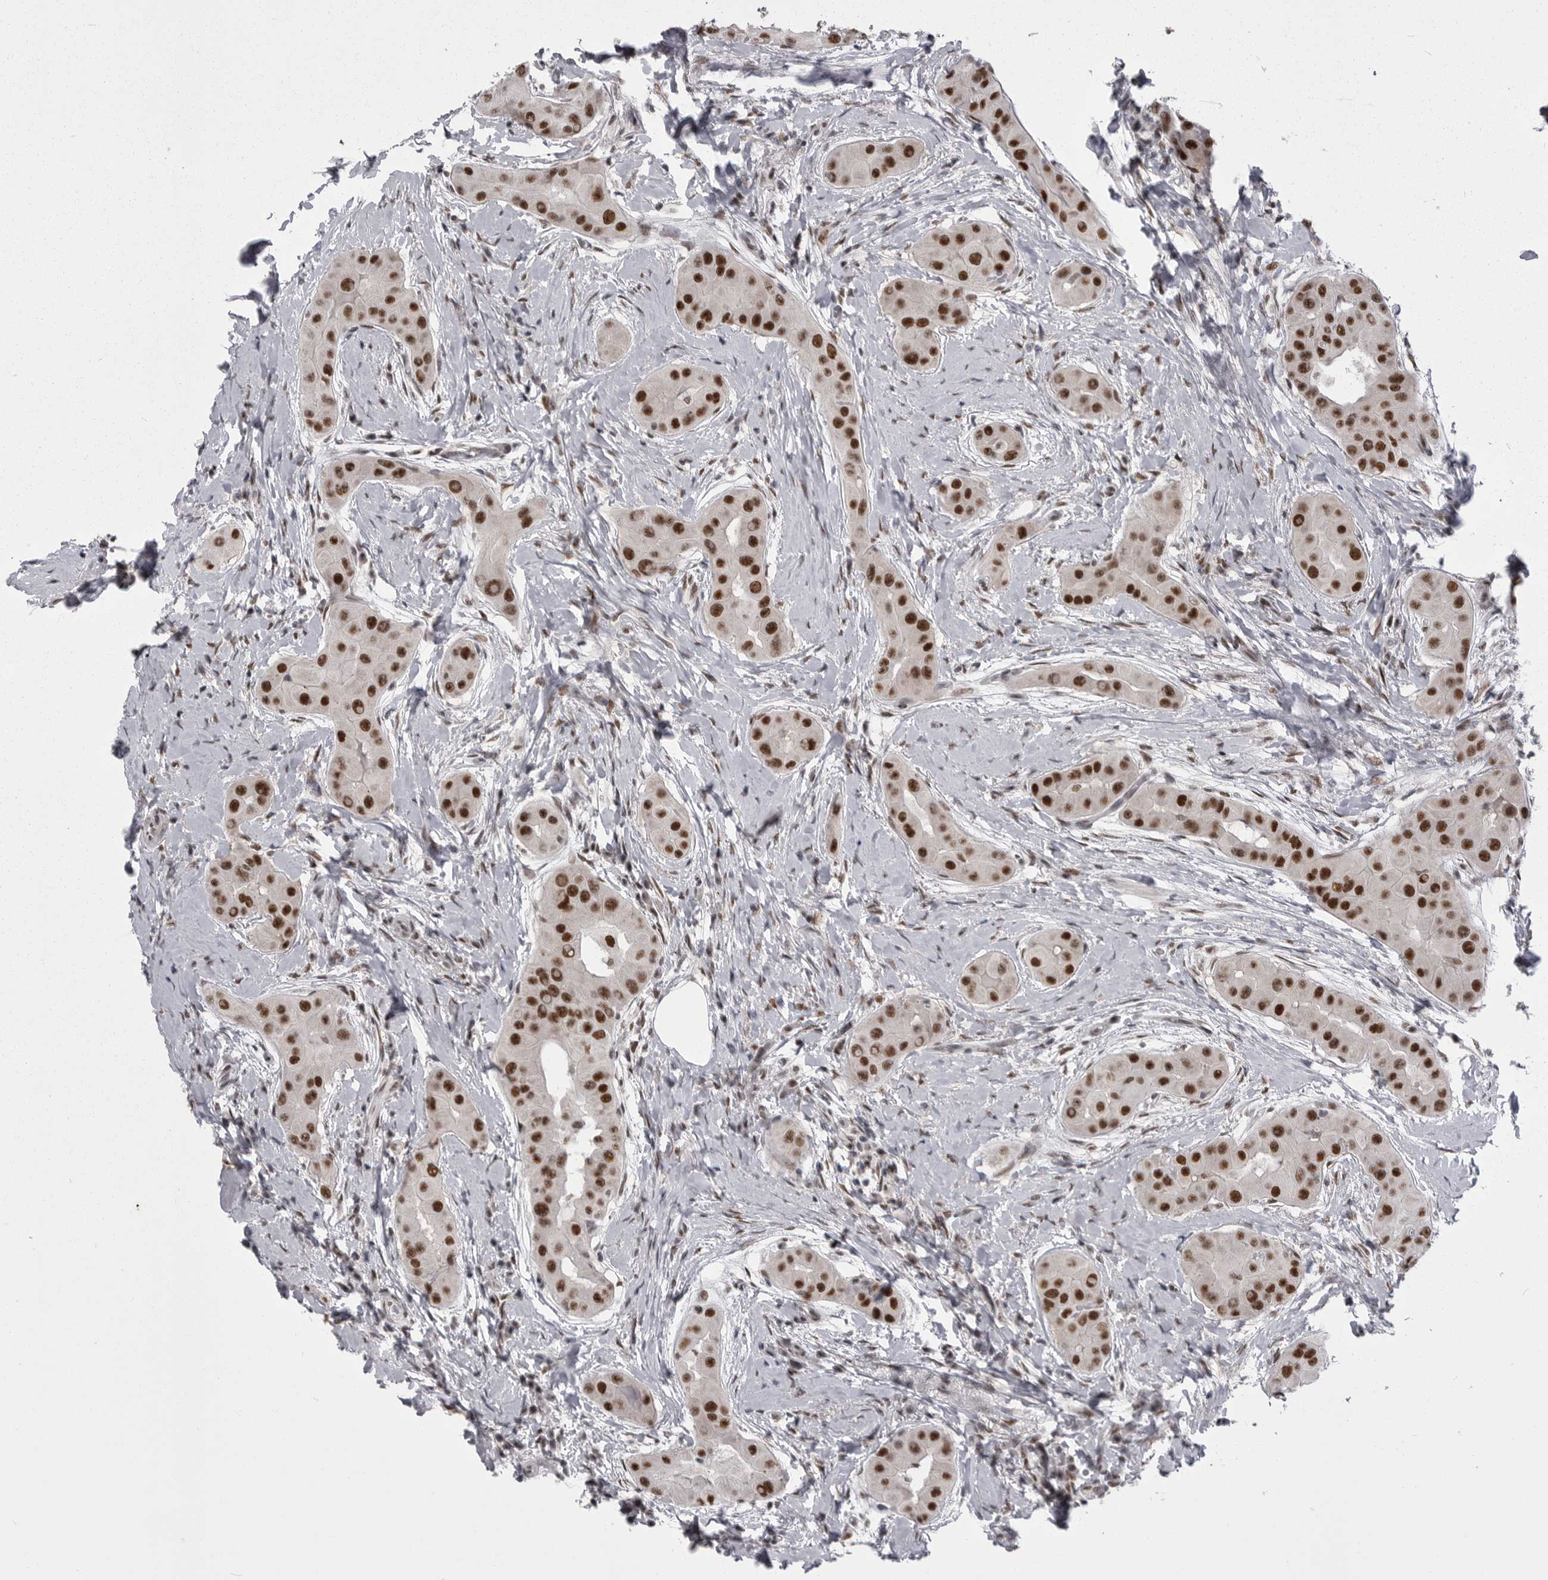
{"staining": {"intensity": "strong", "quantity": ">75%", "location": "nuclear"}, "tissue": "thyroid cancer", "cell_type": "Tumor cells", "image_type": "cancer", "snomed": [{"axis": "morphology", "description": "Papillary adenocarcinoma, NOS"}, {"axis": "topography", "description": "Thyroid gland"}], "caption": "An IHC image of tumor tissue is shown. Protein staining in brown shows strong nuclear positivity in thyroid papillary adenocarcinoma within tumor cells.", "gene": "MEPCE", "patient": {"sex": "male", "age": 33}}